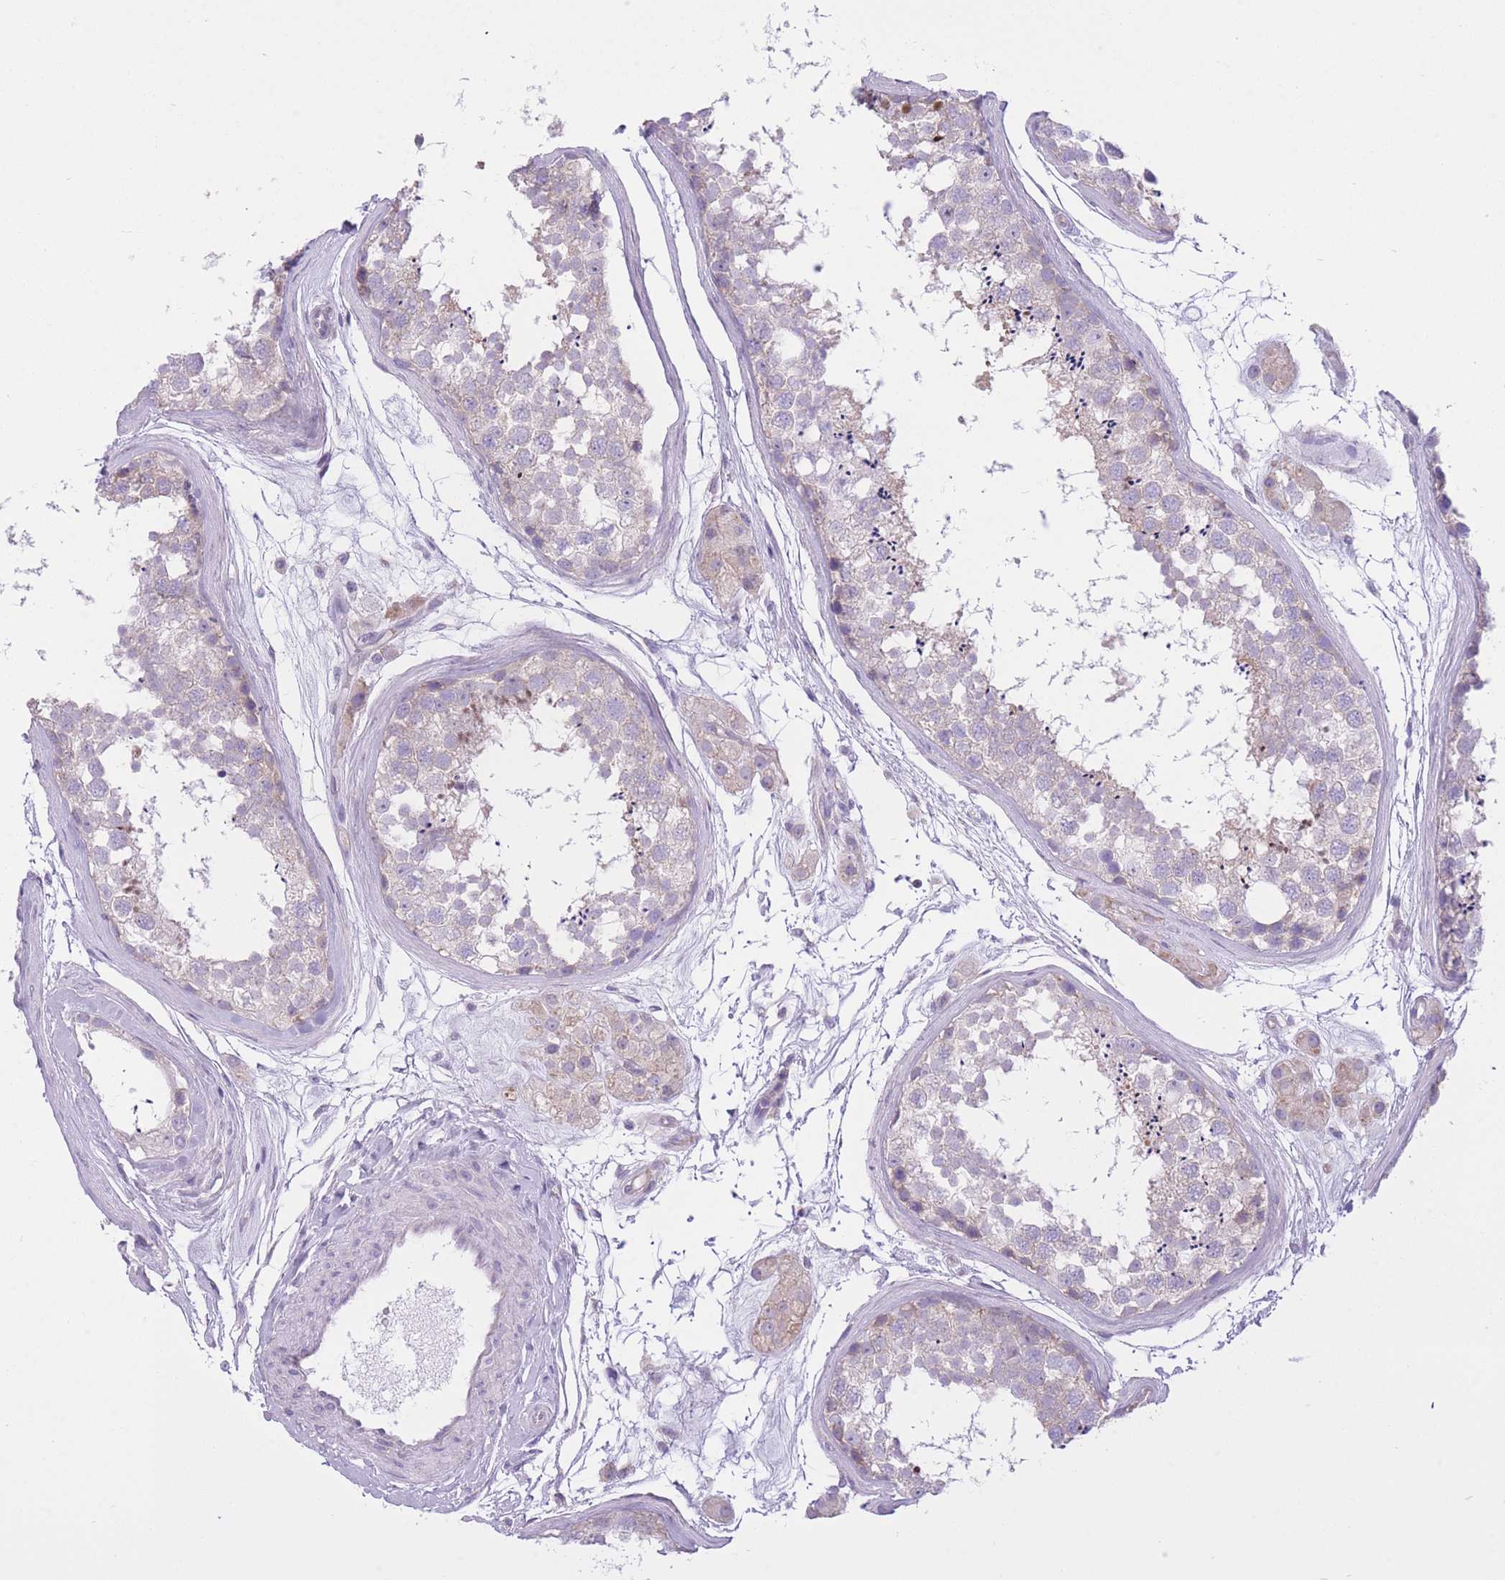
{"staining": {"intensity": "weak", "quantity": "<25%", "location": "cytoplasmic/membranous"}, "tissue": "testis", "cell_type": "Cells in seminiferous ducts", "image_type": "normal", "snomed": [{"axis": "morphology", "description": "Normal tissue, NOS"}, {"axis": "topography", "description": "Testis"}], "caption": "Immunohistochemistry (IHC) micrograph of benign testis stained for a protein (brown), which shows no expression in cells in seminiferous ducts.", "gene": "ZNF501", "patient": {"sex": "male", "age": 56}}